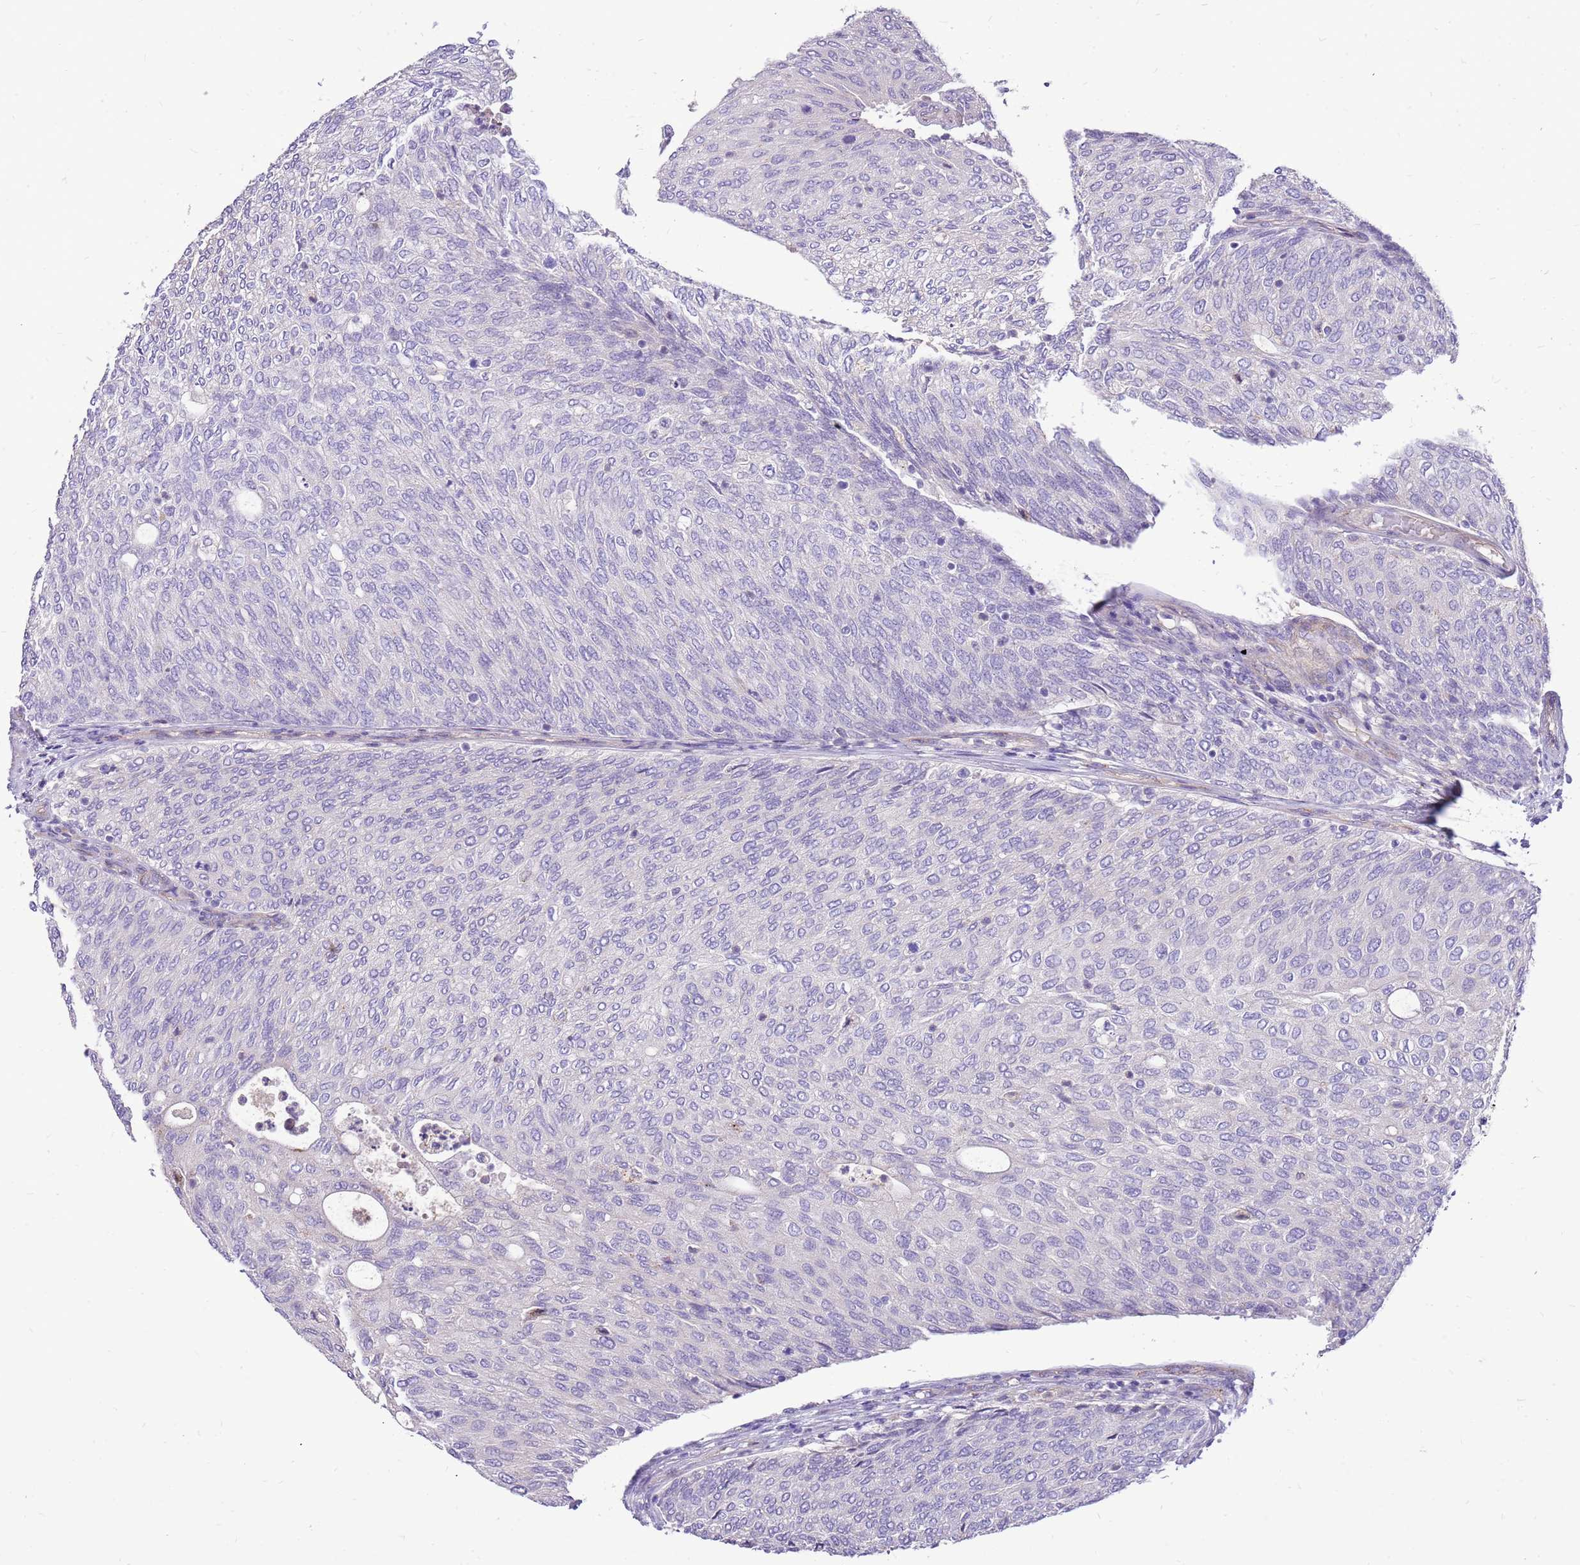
{"staining": {"intensity": "negative", "quantity": "none", "location": "none"}, "tissue": "urothelial cancer", "cell_type": "Tumor cells", "image_type": "cancer", "snomed": [{"axis": "morphology", "description": "Urothelial carcinoma, Low grade"}, {"axis": "topography", "description": "Urinary bladder"}], "caption": "DAB immunohistochemical staining of human urothelial cancer reveals no significant expression in tumor cells.", "gene": "NTN4", "patient": {"sex": "female", "age": 79}}